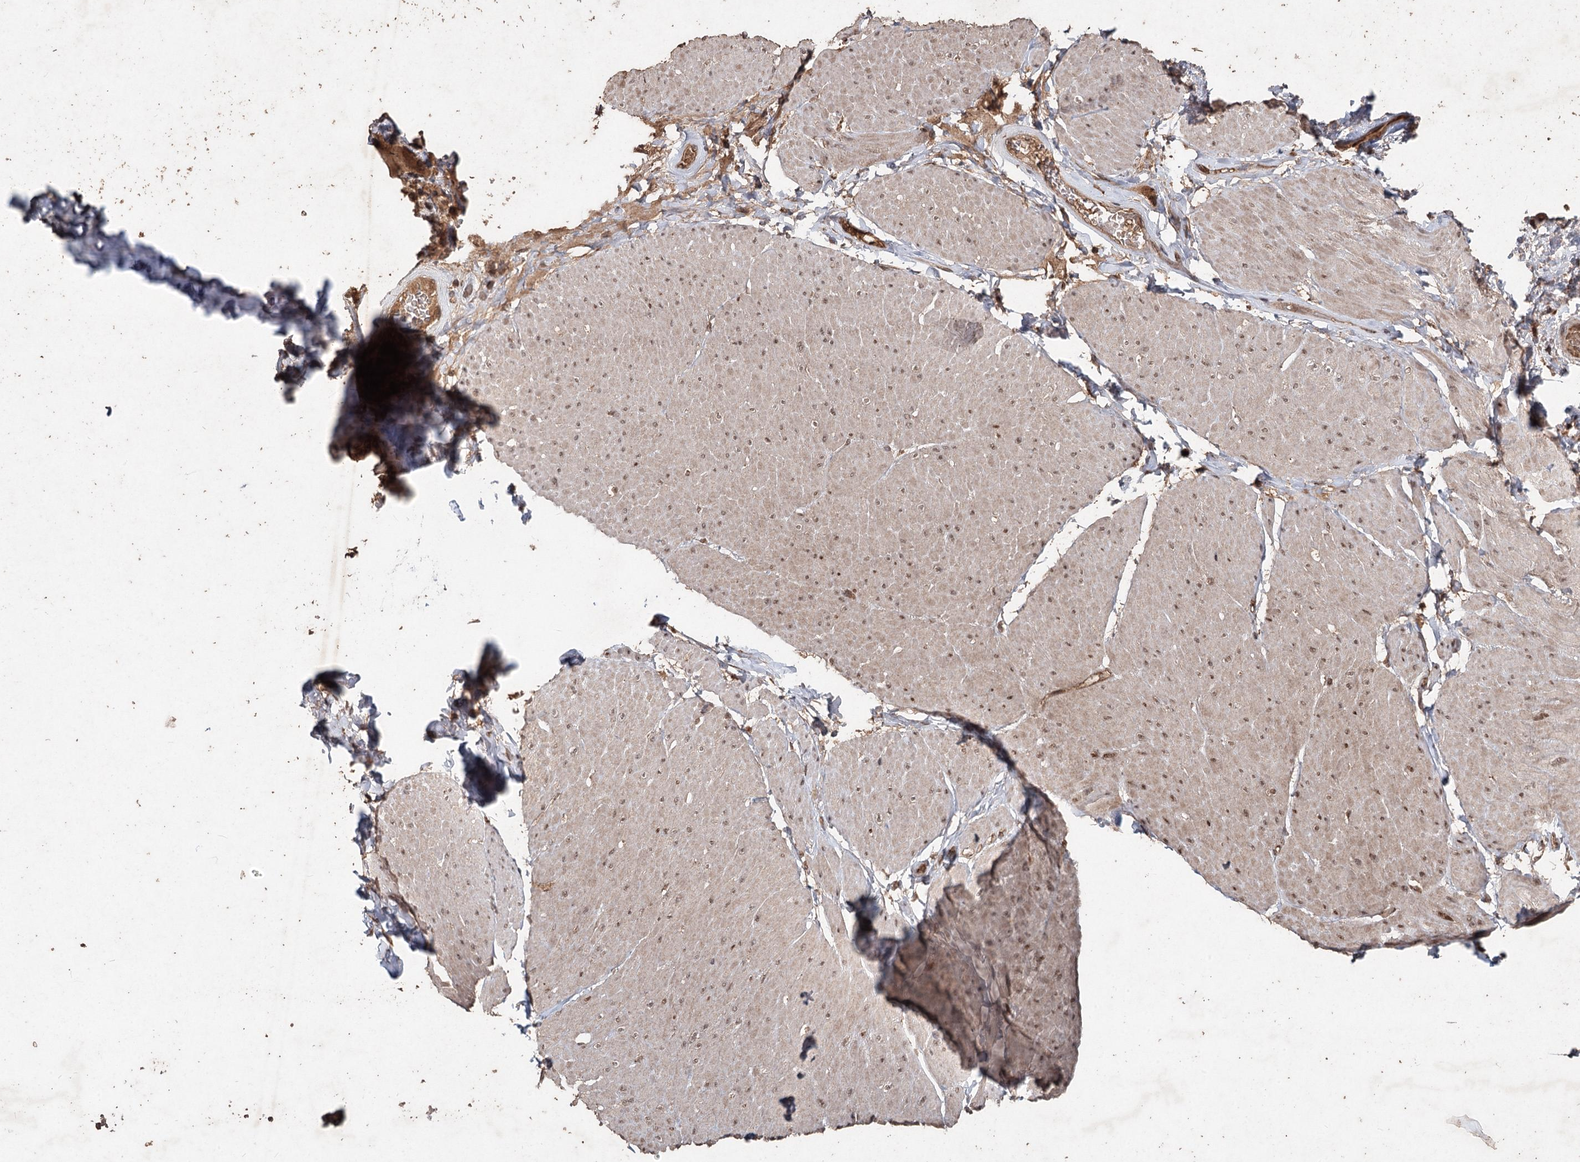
{"staining": {"intensity": "weak", "quantity": ">75%", "location": "nuclear"}, "tissue": "smooth muscle", "cell_type": "Smooth muscle cells", "image_type": "normal", "snomed": [{"axis": "morphology", "description": "Urothelial carcinoma, High grade"}, {"axis": "topography", "description": "Urinary bladder"}], "caption": "High-power microscopy captured an immunohistochemistry photomicrograph of normal smooth muscle, revealing weak nuclear positivity in about >75% of smooth muscle cells. The staining is performed using DAB (3,3'-diaminobenzidine) brown chromogen to label protein expression. The nuclei are counter-stained blue using hematoxylin.", "gene": "FBXO7", "patient": {"sex": "male", "age": 46}}